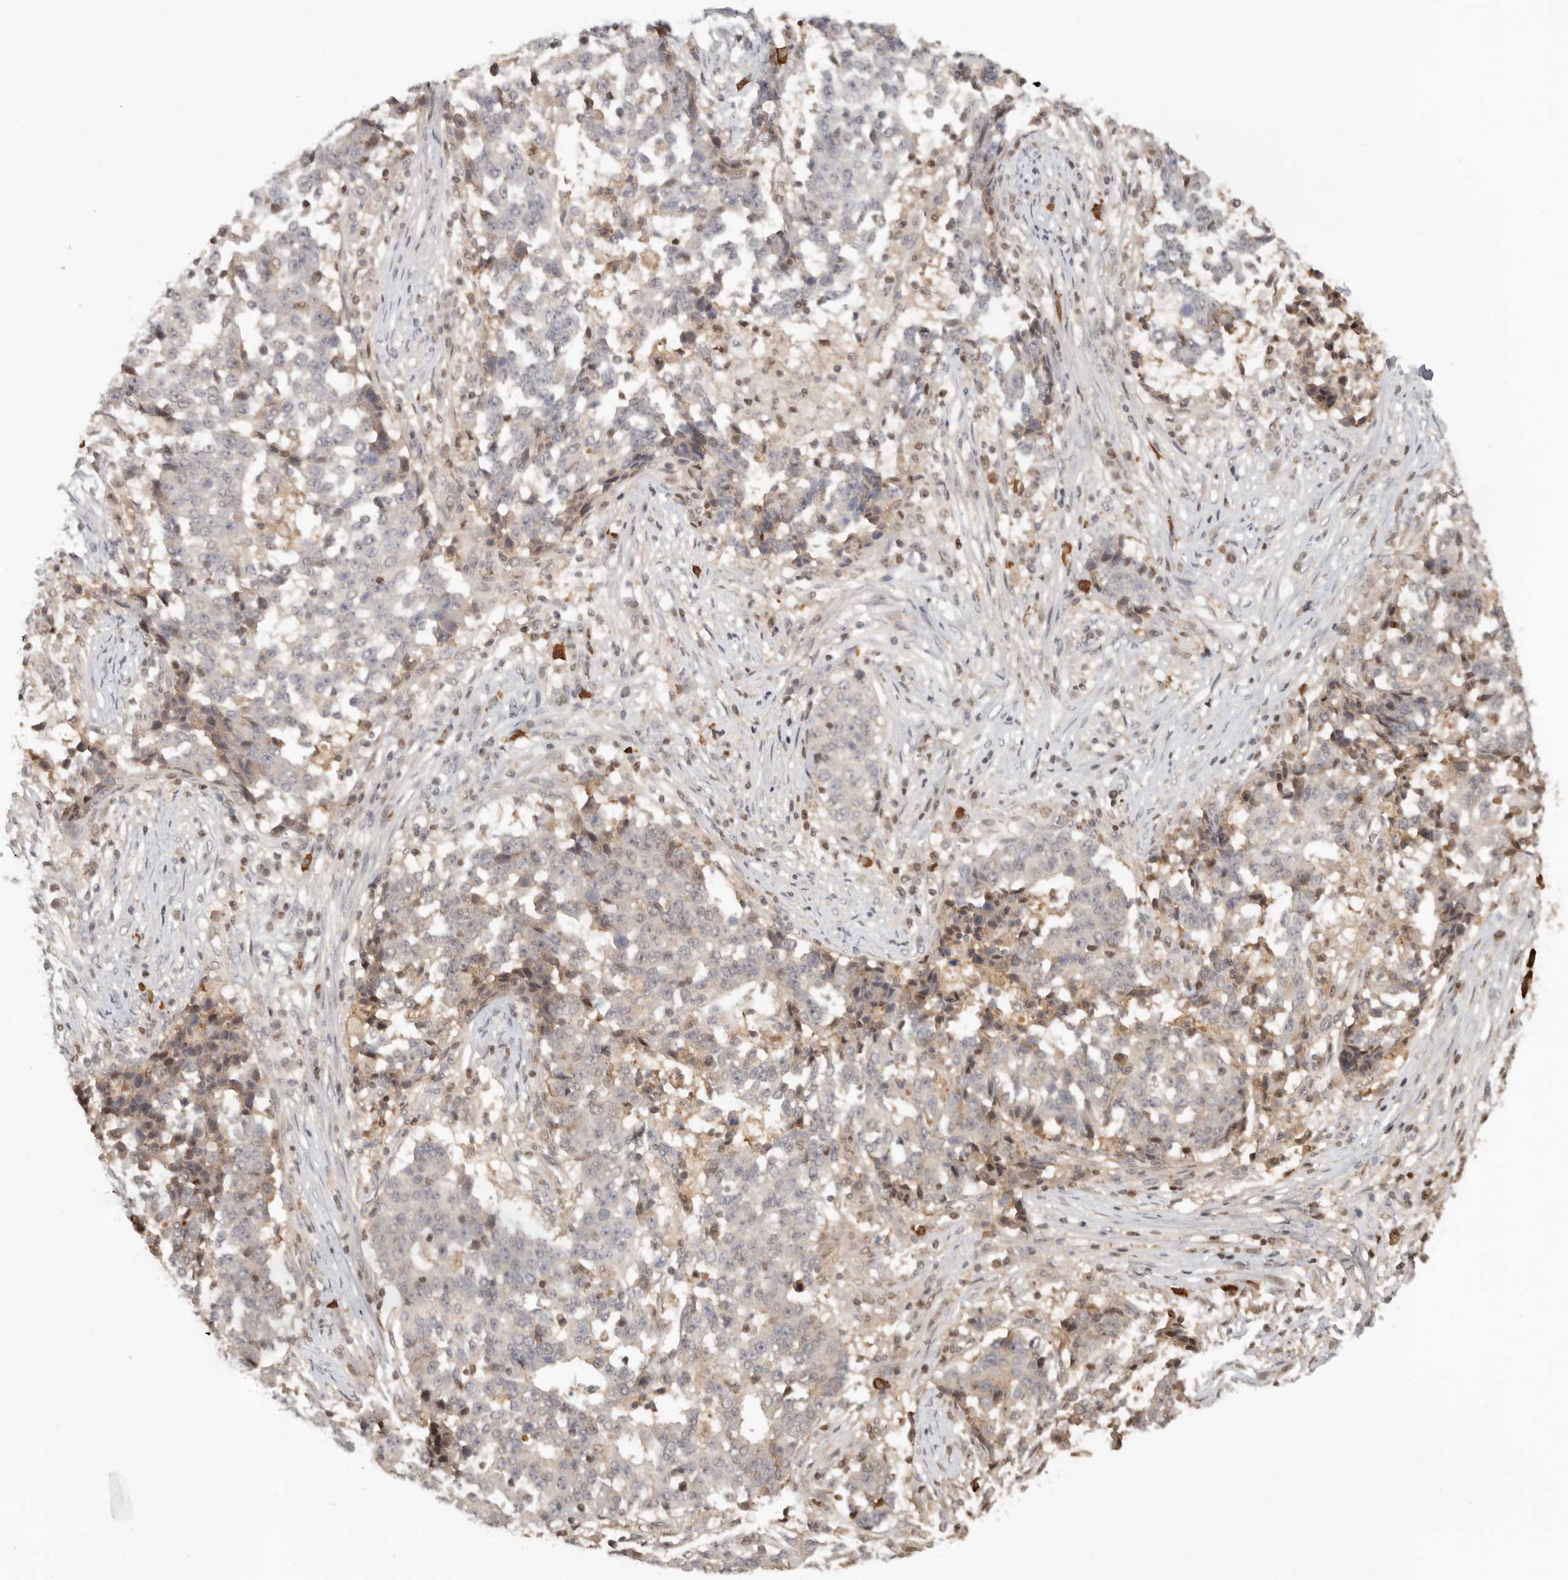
{"staining": {"intensity": "negative", "quantity": "none", "location": "none"}, "tissue": "stomach cancer", "cell_type": "Tumor cells", "image_type": "cancer", "snomed": [{"axis": "morphology", "description": "Adenocarcinoma, NOS"}, {"axis": "topography", "description": "Stomach"}], "caption": "Histopathology image shows no significant protein positivity in tumor cells of stomach adenocarcinoma.", "gene": "PSMA5", "patient": {"sex": "male", "age": 59}}